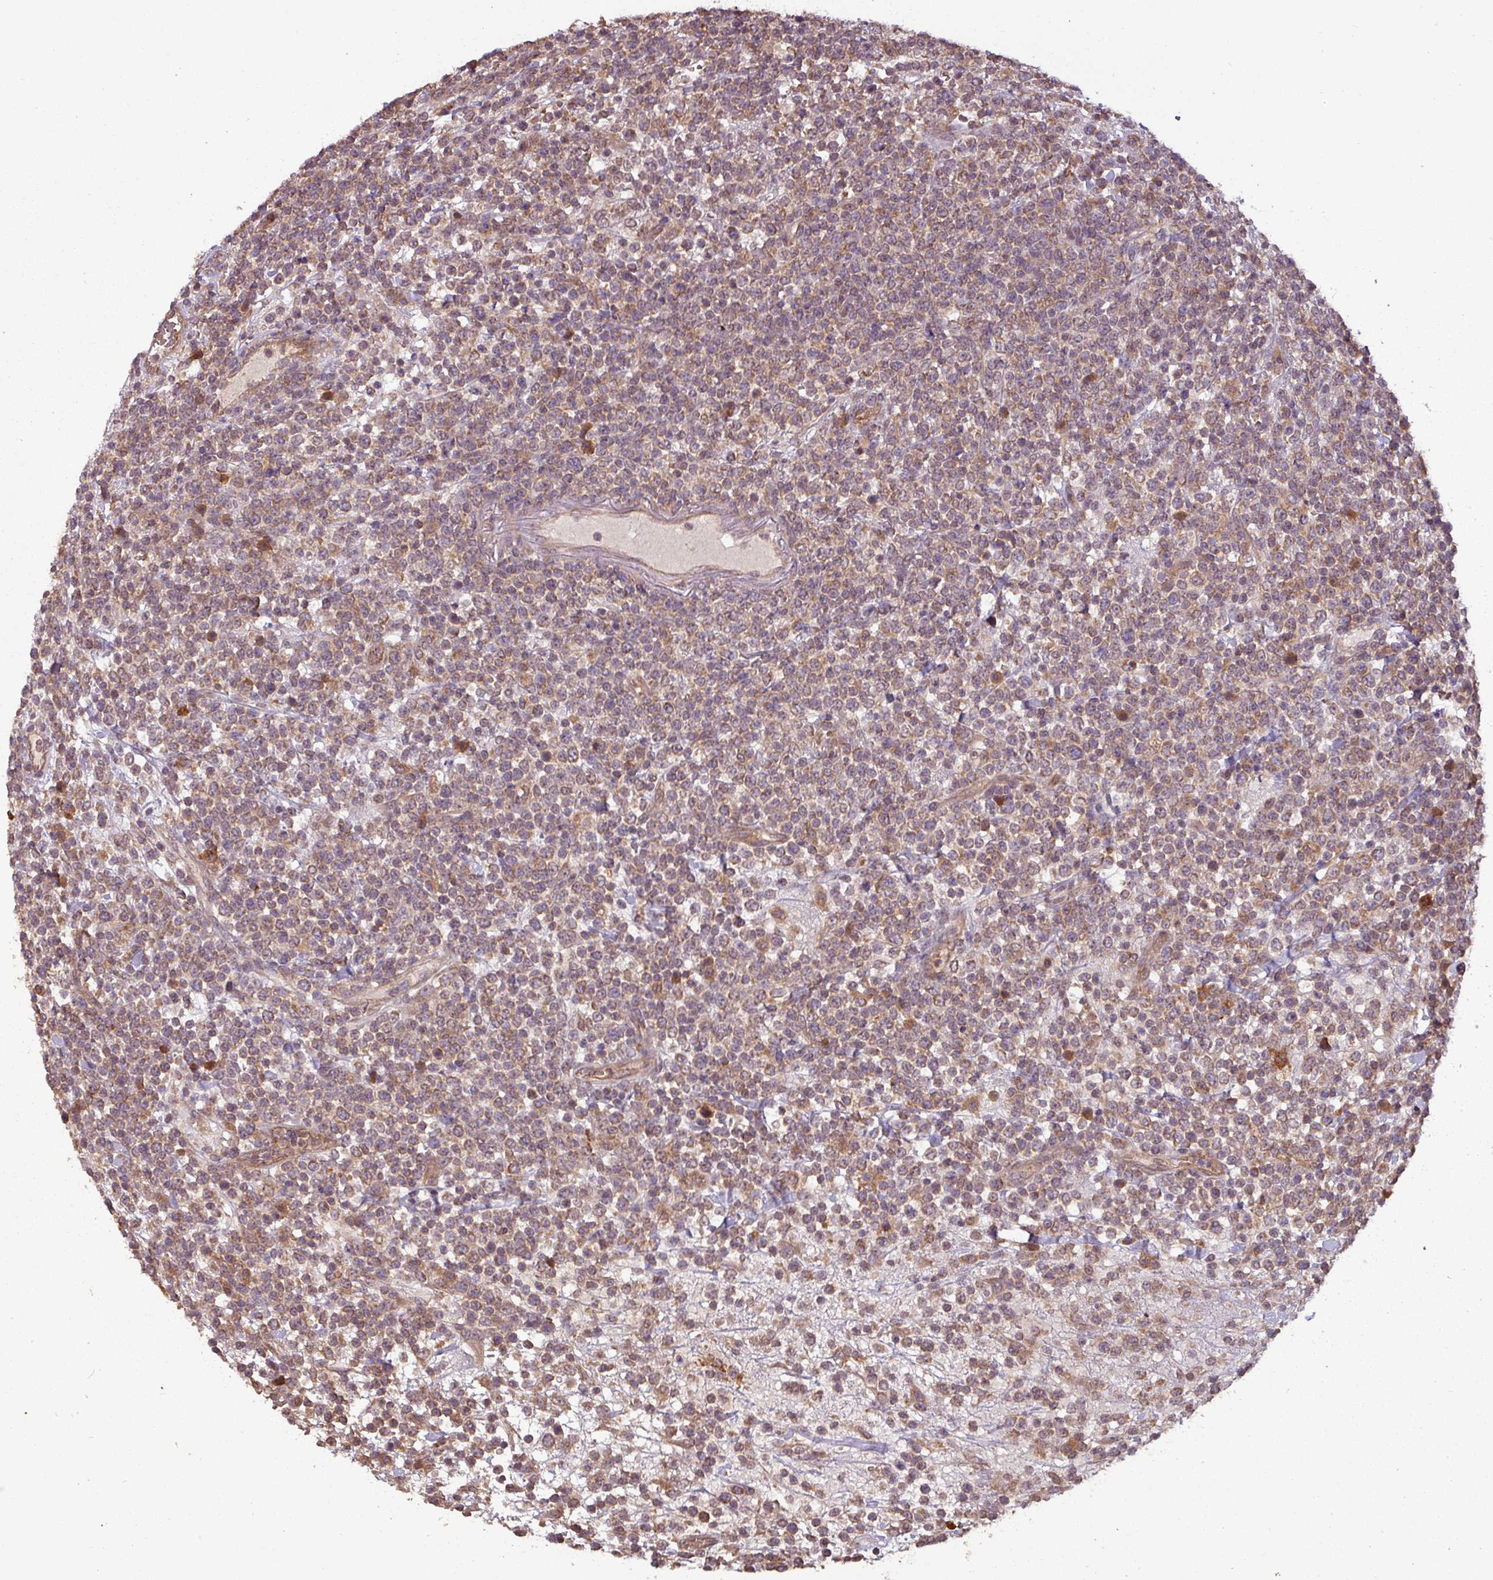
{"staining": {"intensity": "weak", "quantity": ">75%", "location": "cytoplasmic/membranous"}, "tissue": "lymphoma", "cell_type": "Tumor cells", "image_type": "cancer", "snomed": [{"axis": "morphology", "description": "Malignant lymphoma, non-Hodgkin's type, High grade"}, {"axis": "topography", "description": "Colon"}], "caption": "Immunohistochemical staining of lymphoma displays weak cytoplasmic/membranous protein expression in about >75% of tumor cells.", "gene": "NT5C3A", "patient": {"sex": "female", "age": 53}}